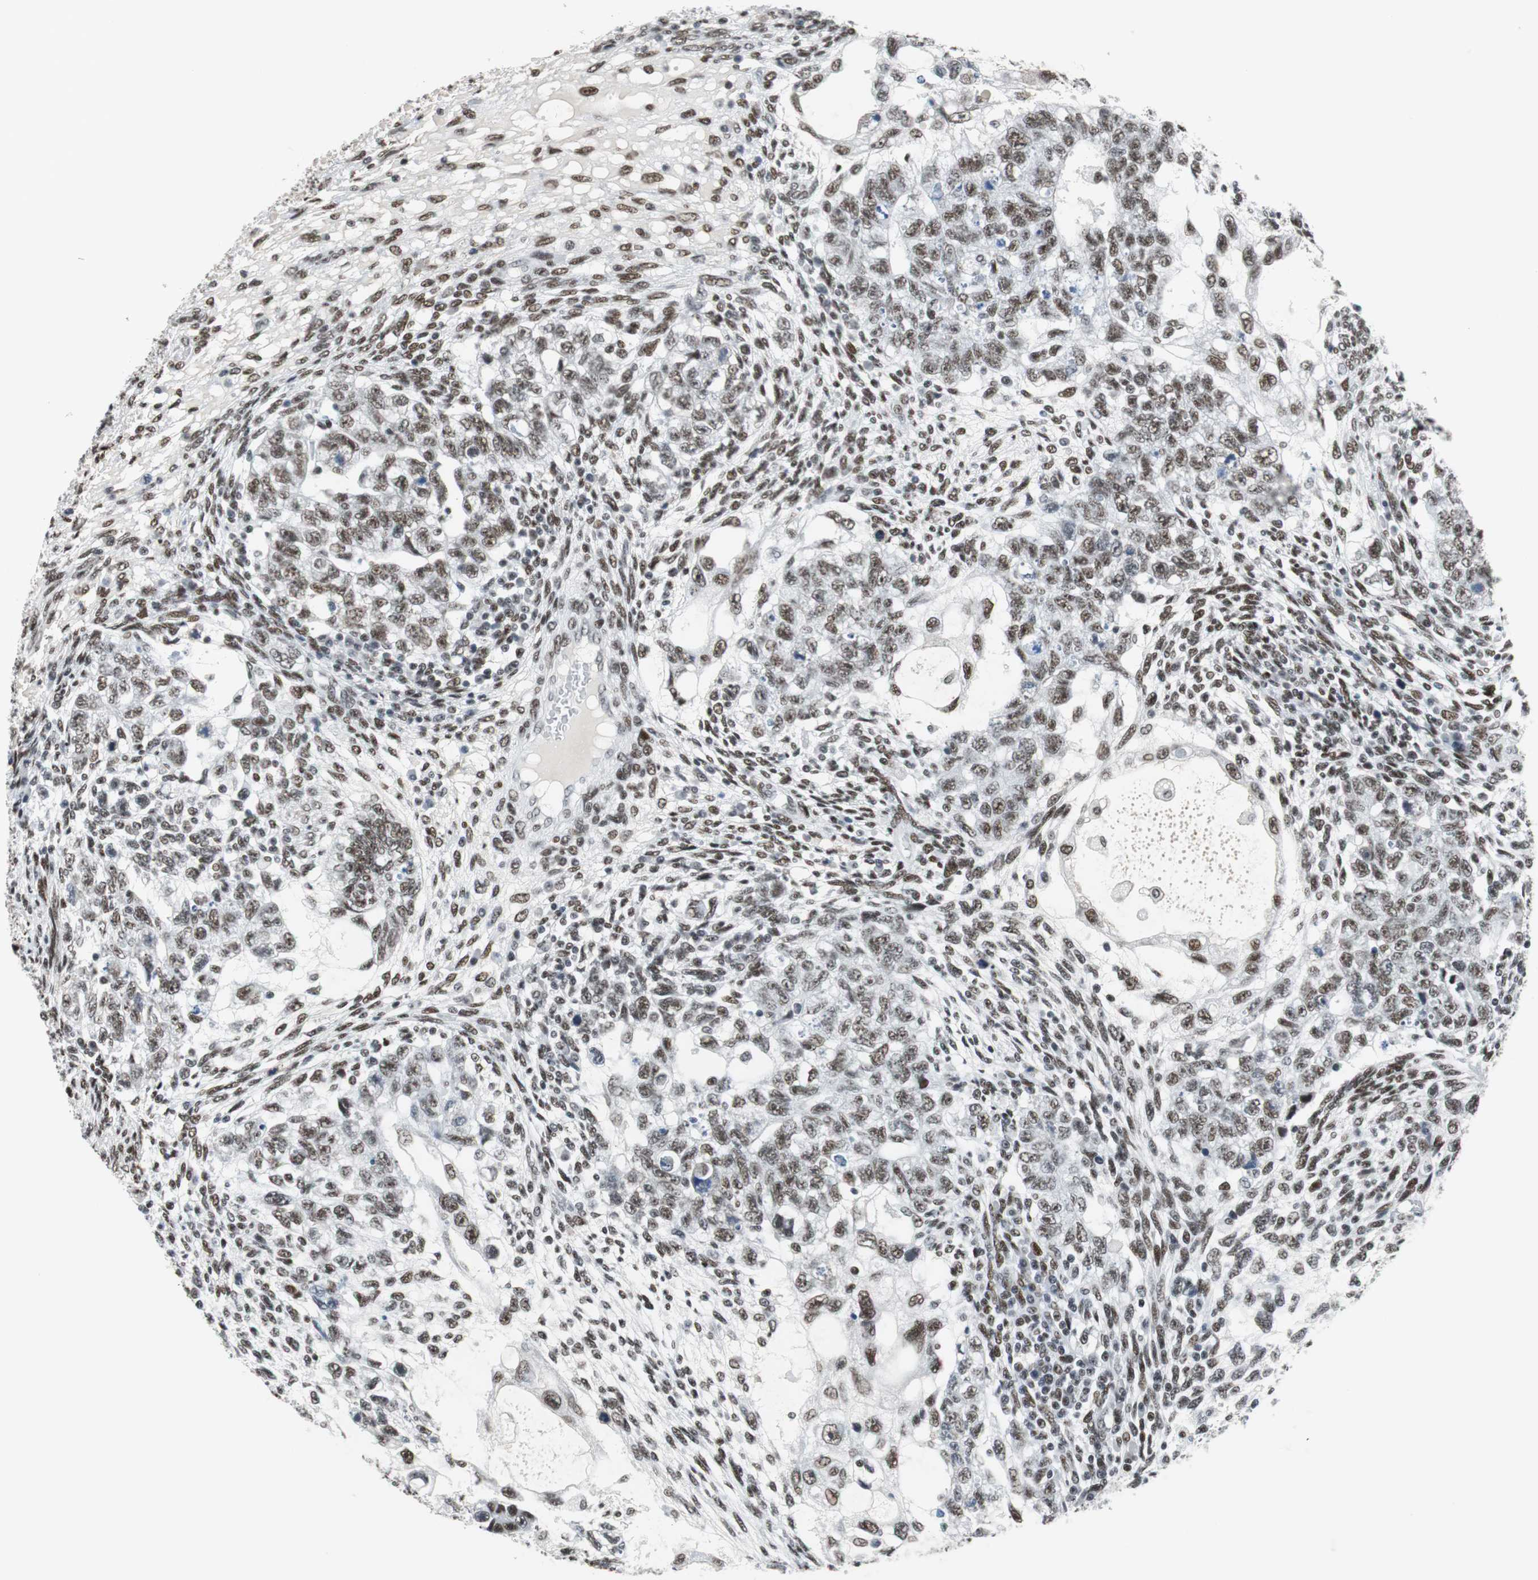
{"staining": {"intensity": "moderate", "quantity": "25%-75%", "location": "nuclear"}, "tissue": "testis cancer", "cell_type": "Tumor cells", "image_type": "cancer", "snomed": [{"axis": "morphology", "description": "Normal tissue, NOS"}, {"axis": "morphology", "description": "Carcinoma, Embryonal, NOS"}, {"axis": "topography", "description": "Testis"}], "caption": "Immunohistochemical staining of testis cancer (embryonal carcinoma) shows moderate nuclear protein staining in approximately 25%-75% of tumor cells. The staining is performed using DAB (3,3'-diaminobenzidine) brown chromogen to label protein expression. The nuclei are counter-stained blue using hematoxylin.", "gene": "HDAC3", "patient": {"sex": "male", "age": 36}}